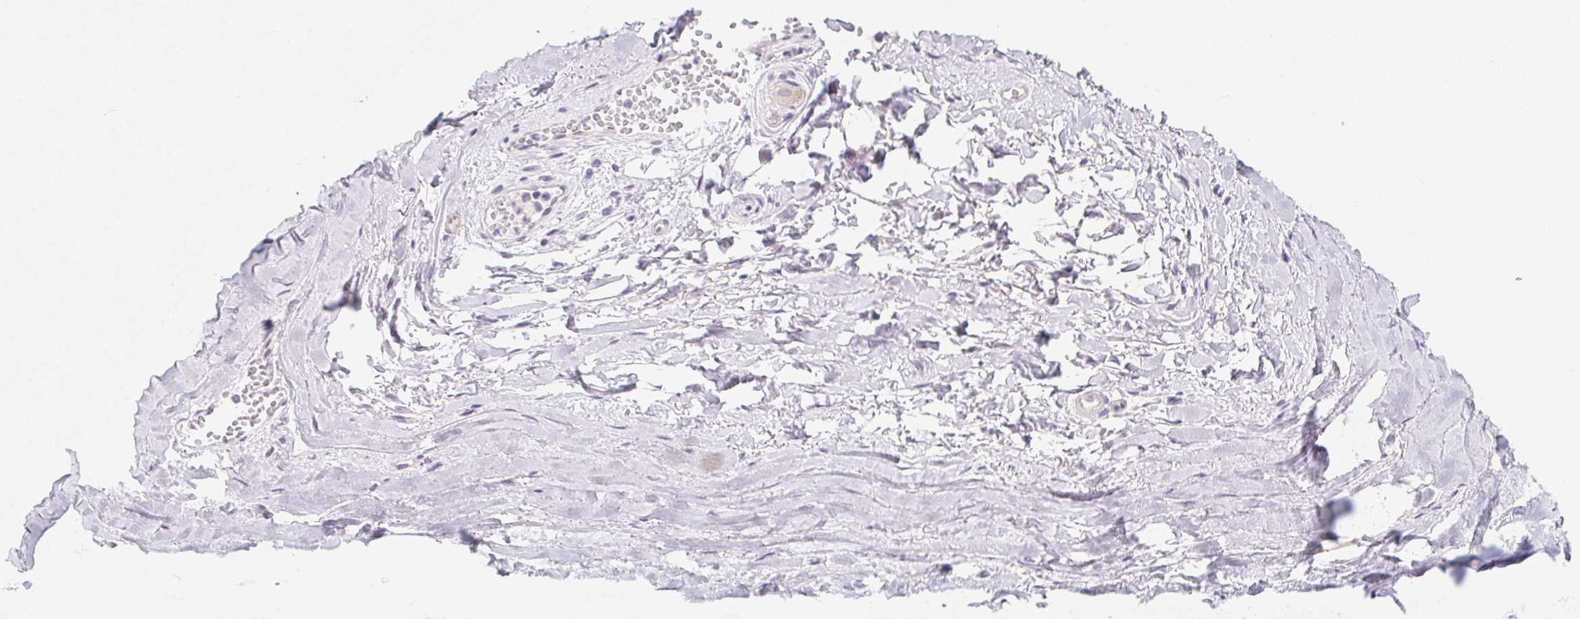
{"staining": {"intensity": "negative", "quantity": "none", "location": "none"}, "tissue": "soft tissue", "cell_type": "Chondrocytes", "image_type": "normal", "snomed": [{"axis": "morphology", "description": "Normal tissue, NOS"}, {"axis": "topography", "description": "Cartilage tissue"}, {"axis": "topography", "description": "Nasopharynx"}, {"axis": "topography", "description": "Thyroid gland"}], "caption": "Immunohistochemistry of unremarkable human soft tissue exhibits no staining in chondrocytes.", "gene": "ZBBX", "patient": {"sex": "male", "age": 63}}